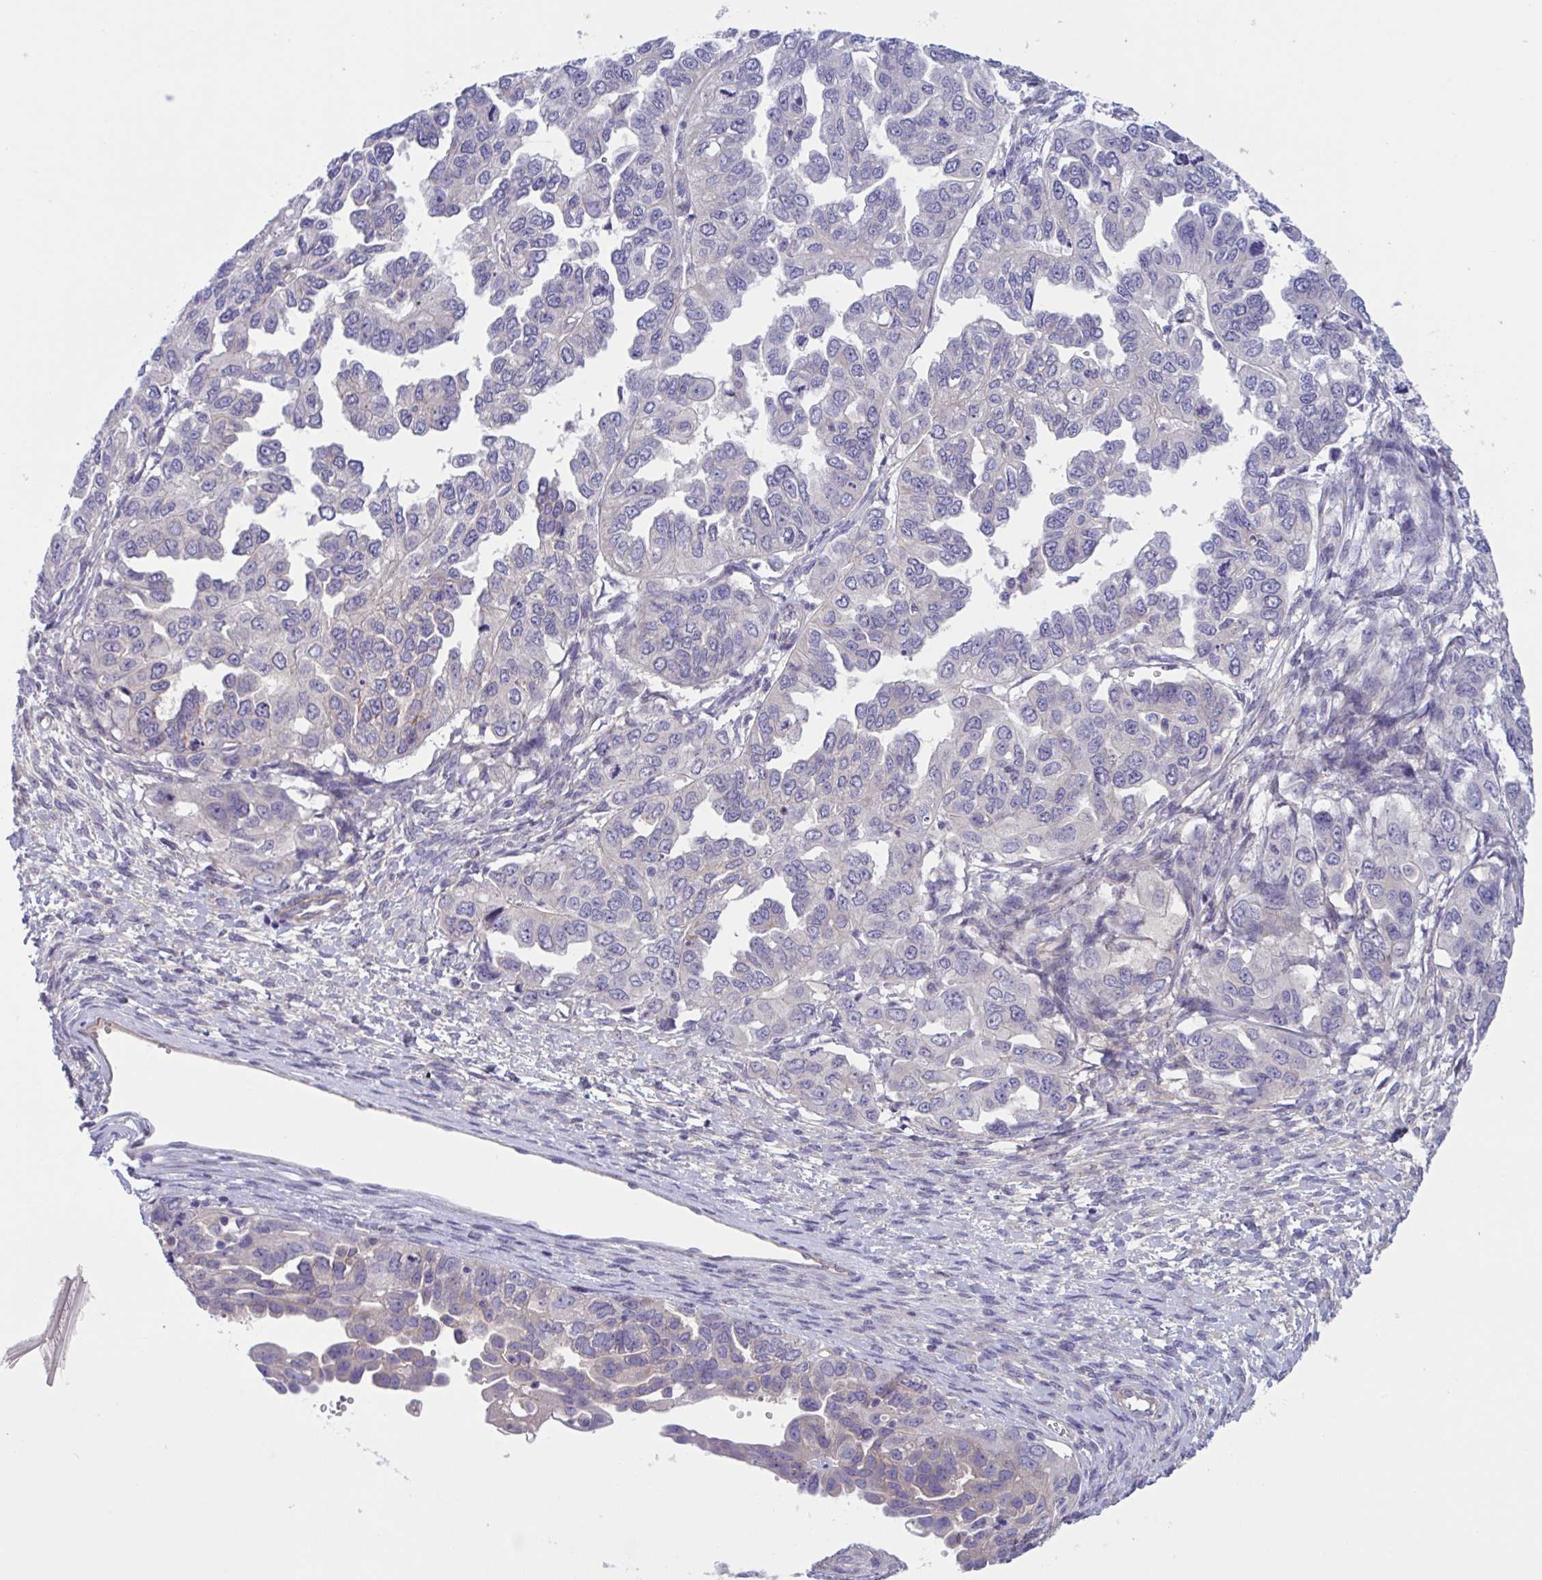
{"staining": {"intensity": "negative", "quantity": "none", "location": "none"}, "tissue": "ovarian cancer", "cell_type": "Tumor cells", "image_type": "cancer", "snomed": [{"axis": "morphology", "description": "Cystadenocarcinoma, serous, NOS"}, {"axis": "topography", "description": "Ovary"}], "caption": "DAB (3,3'-diaminobenzidine) immunohistochemical staining of ovarian cancer (serous cystadenocarcinoma) displays no significant expression in tumor cells. (DAB (3,3'-diaminobenzidine) immunohistochemistry (IHC) with hematoxylin counter stain).", "gene": "TTC7B", "patient": {"sex": "female", "age": 53}}